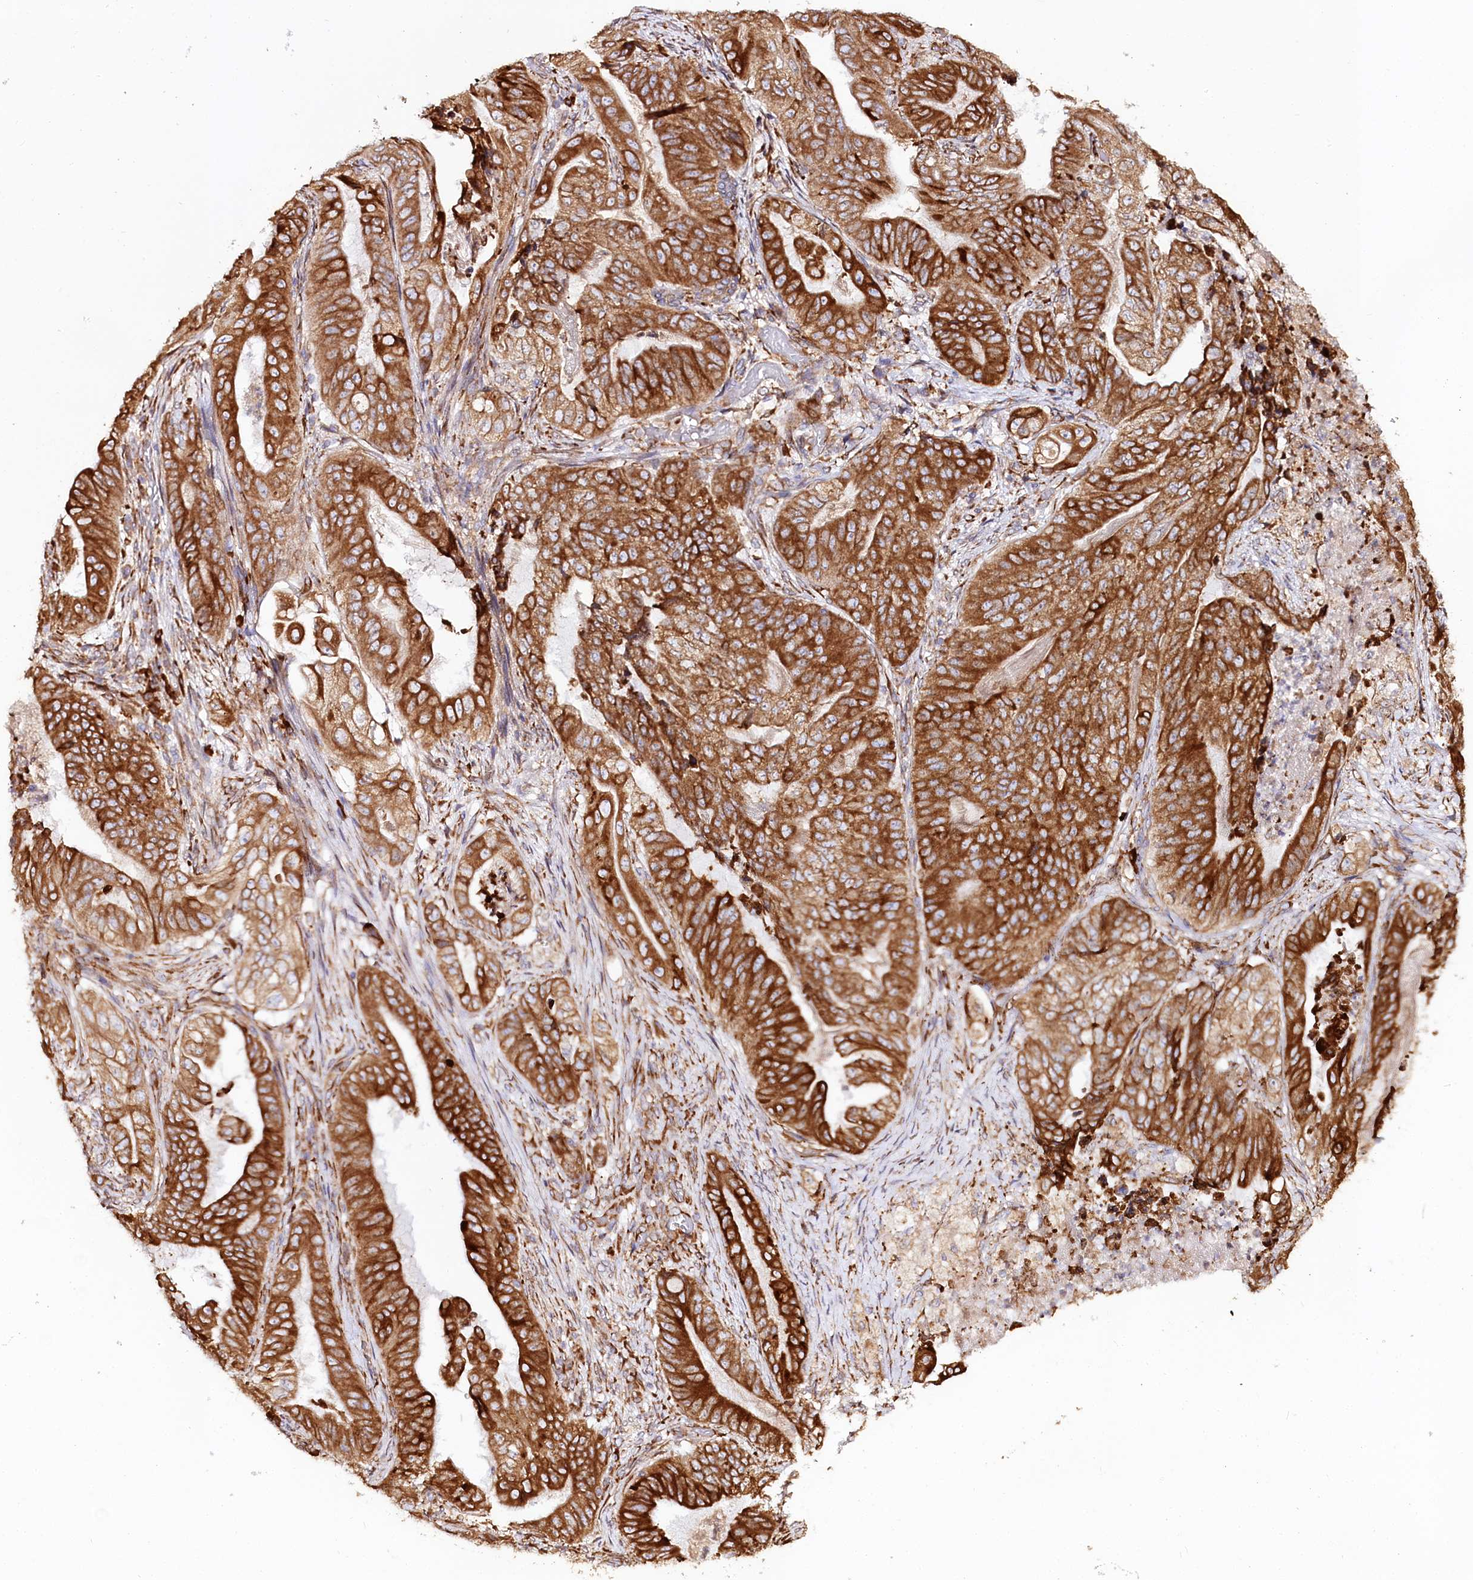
{"staining": {"intensity": "strong", "quantity": ">75%", "location": "cytoplasmic/membranous"}, "tissue": "stomach cancer", "cell_type": "Tumor cells", "image_type": "cancer", "snomed": [{"axis": "morphology", "description": "Adenocarcinoma, NOS"}, {"axis": "topography", "description": "Stomach"}], "caption": "A brown stain labels strong cytoplasmic/membranous staining of a protein in human stomach cancer tumor cells. (DAB (3,3'-diaminobenzidine) = brown stain, brightfield microscopy at high magnification).", "gene": "CNPY2", "patient": {"sex": "female", "age": 73}}